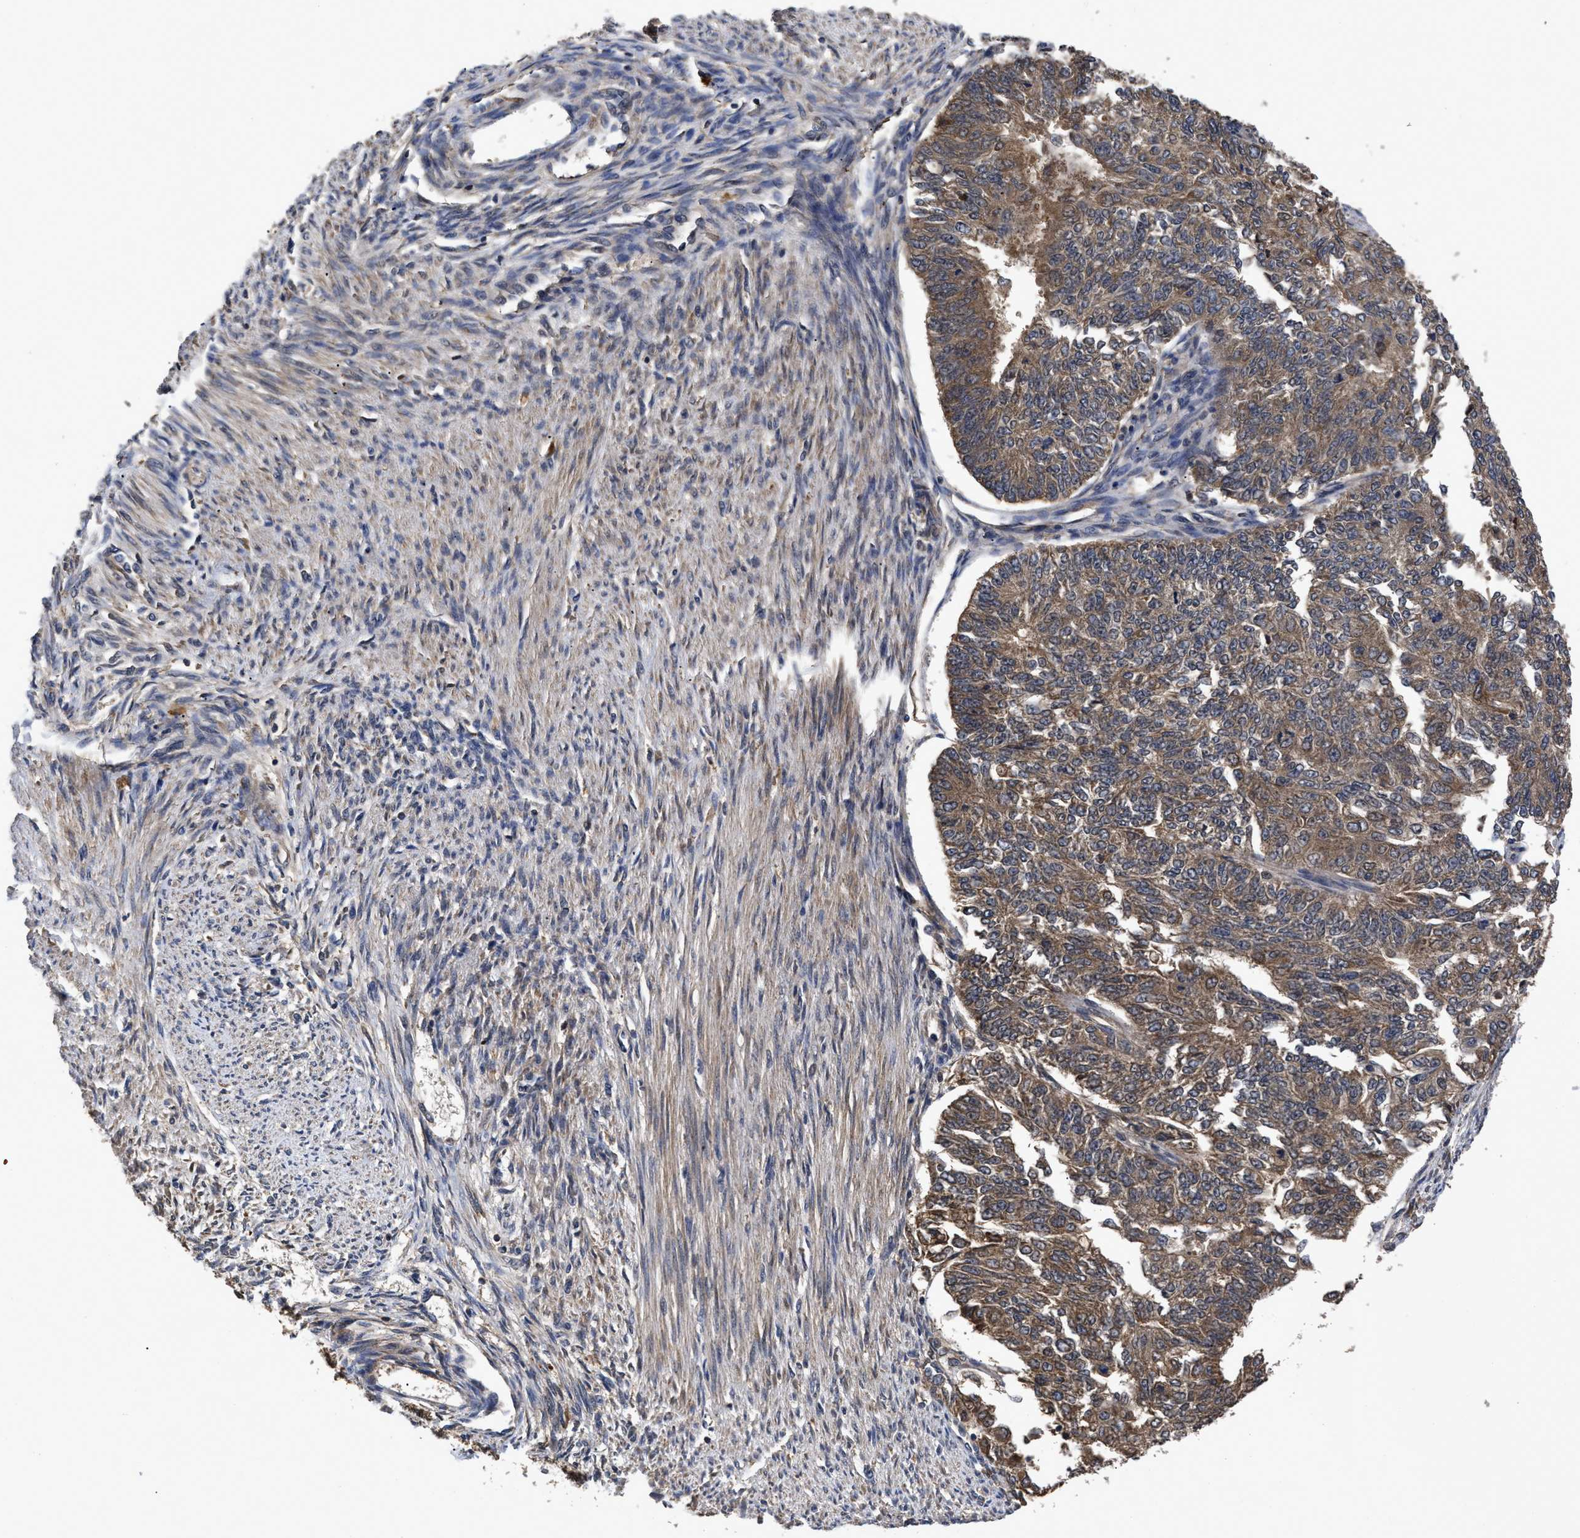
{"staining": {"intensity": "moderate", "quantity": ">75%", "location": "cytoplasmic/membranous"}, "tissue": "endometrial cancer", "cell_type": "Tumor cells", "image_type": "cancer", "snomed": [{"axis": "morphology", "description": "Adenocarcinoma, NOS"}, {"axis": "topography", "description": "Endometrium"}], "caption": "A histopathology image showing moderate cytoplasmic/membranous positivity in about >75% of tumor cells in endometrial cancer (adenocarcinoma), as visualized by brown immunohistochemical staining.", "gene": "LRRC3", "patient": {"sex": "female", "age": 32}}